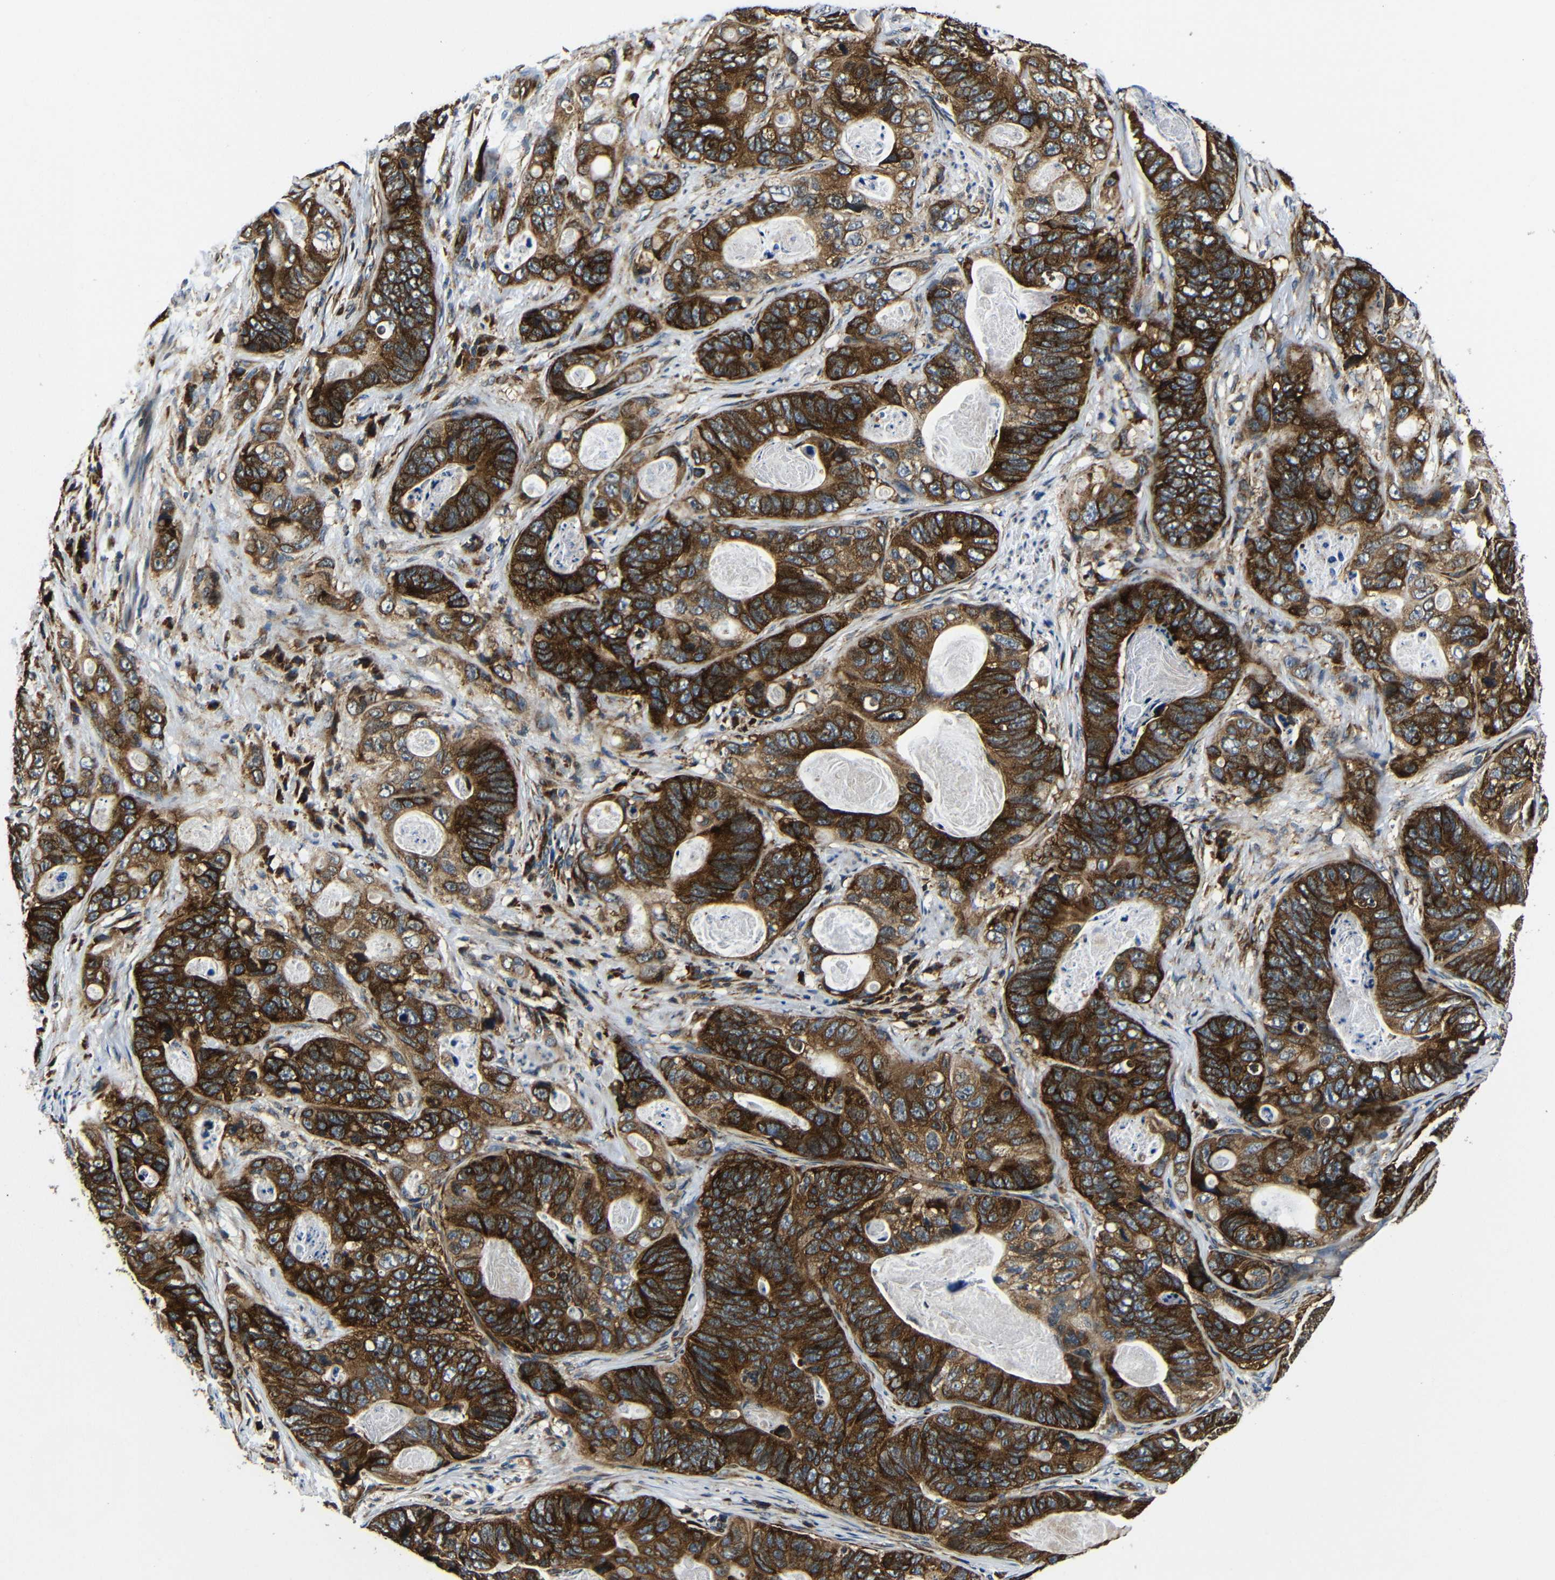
{"staining": {"intensity": "strong", "quantity": ">75%", "location": "cytoplasmic/membranous"}, "tissue": "stomach cancer", "cell_type": "Tumor cells", "image_type": "cancer", "snomed": [{"axis": "morphology", "description": "Adenocarcinoma, NOS"}, {"axis": "topography", "description": "Stomach"}], "caption": "Protein expression by immunohistochemistry (IHC) shows strong cytoplasmic/membranous positivity in approximately >75% of tumor cells in adenocarcinoma (stomach).", "gene": "ABCE1", "patient": {"sex": "female", "age": 89}}